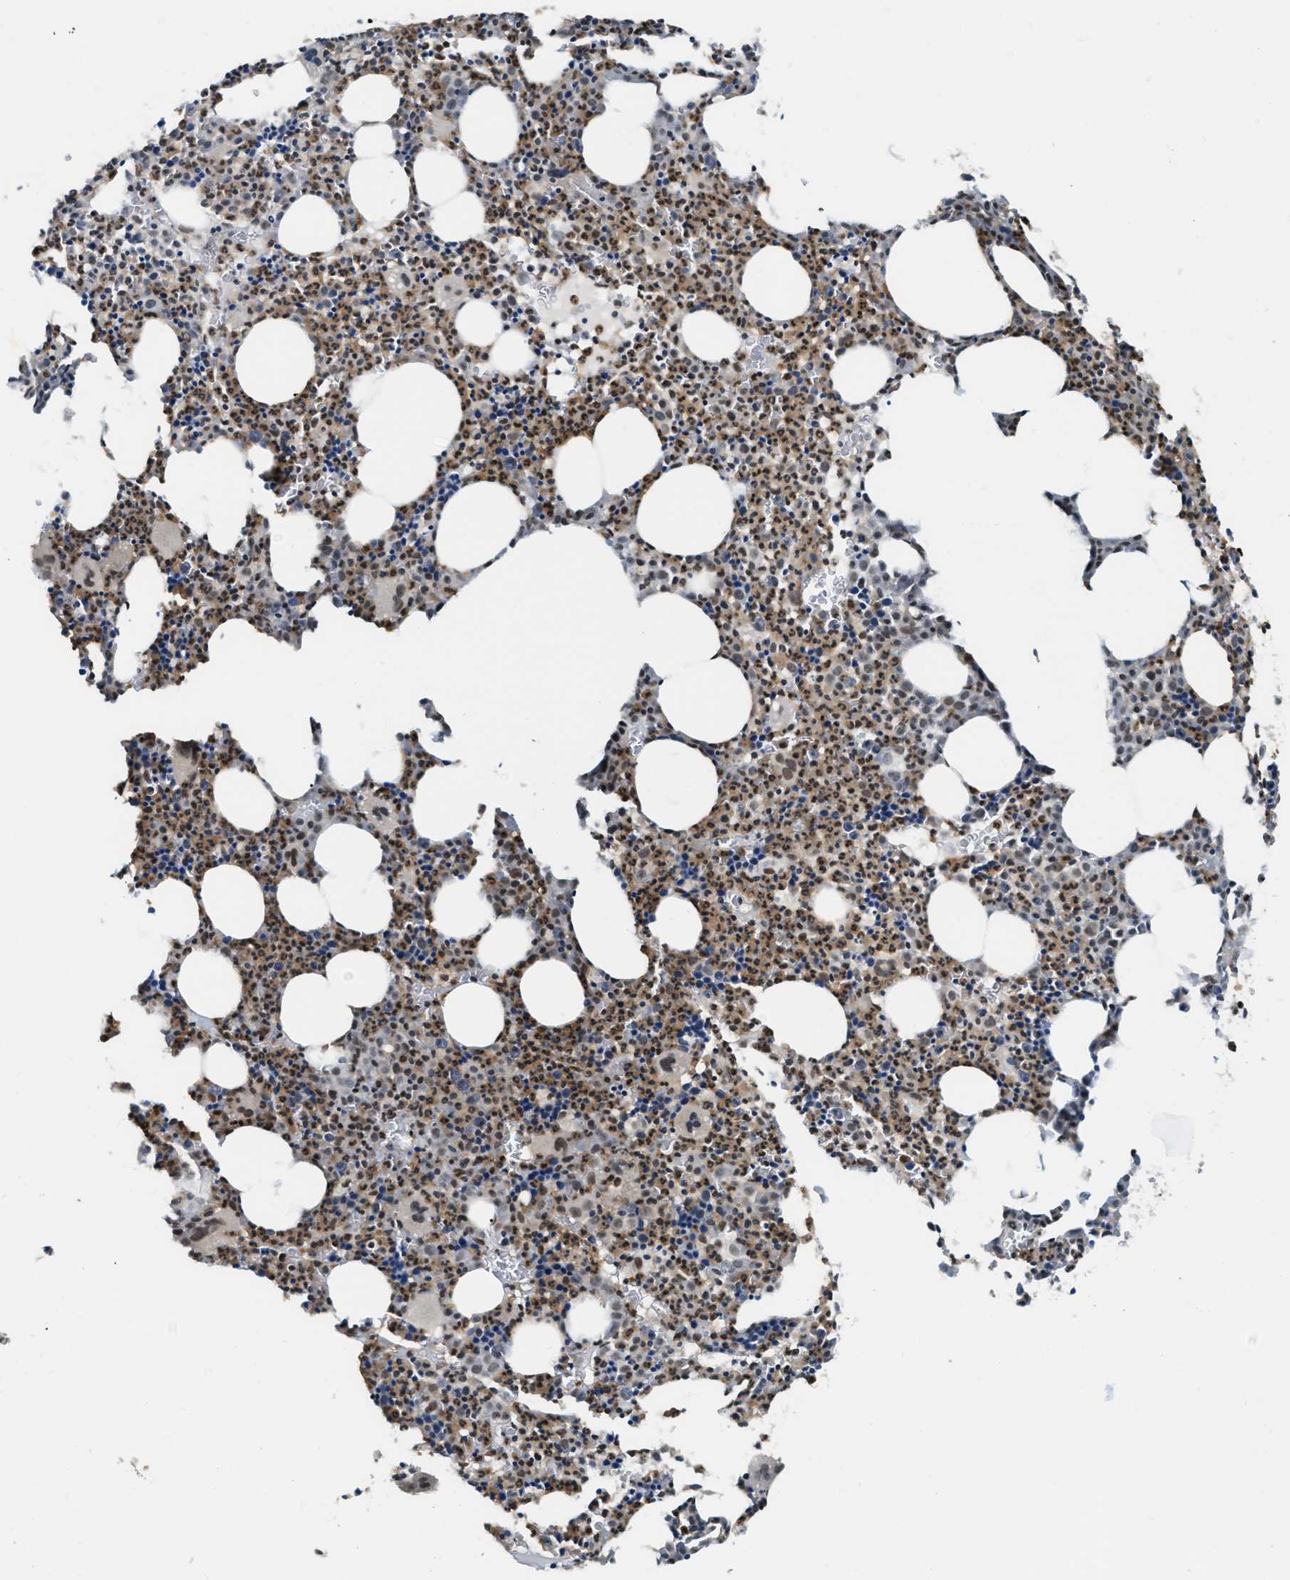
{"staining": {"intensity": "moderate", "quantity": "25%-75%", "location": "cytoplasmic/membranous,nuclear"}, "tissue": "bone marrow", "cell_type": "Hematopoietic cells", "image_type": "normal", "snomed": [{"axis": "morphology", "description": "Normal tissue, NOS"}, {"axis": "morphology", "description": "Inflammation, NOS"}, {"axis": "topography", "description": "Bone marrow"}], "caption": "Hematopoietic cells show medium levels of moderate cytoplasmic/membranous,nuclear expression in approximately 25%-75% of cells in unremarkable human bone marrow.", "gene": "NUMA1", "patient": {"sex": "male", "age": 31}}